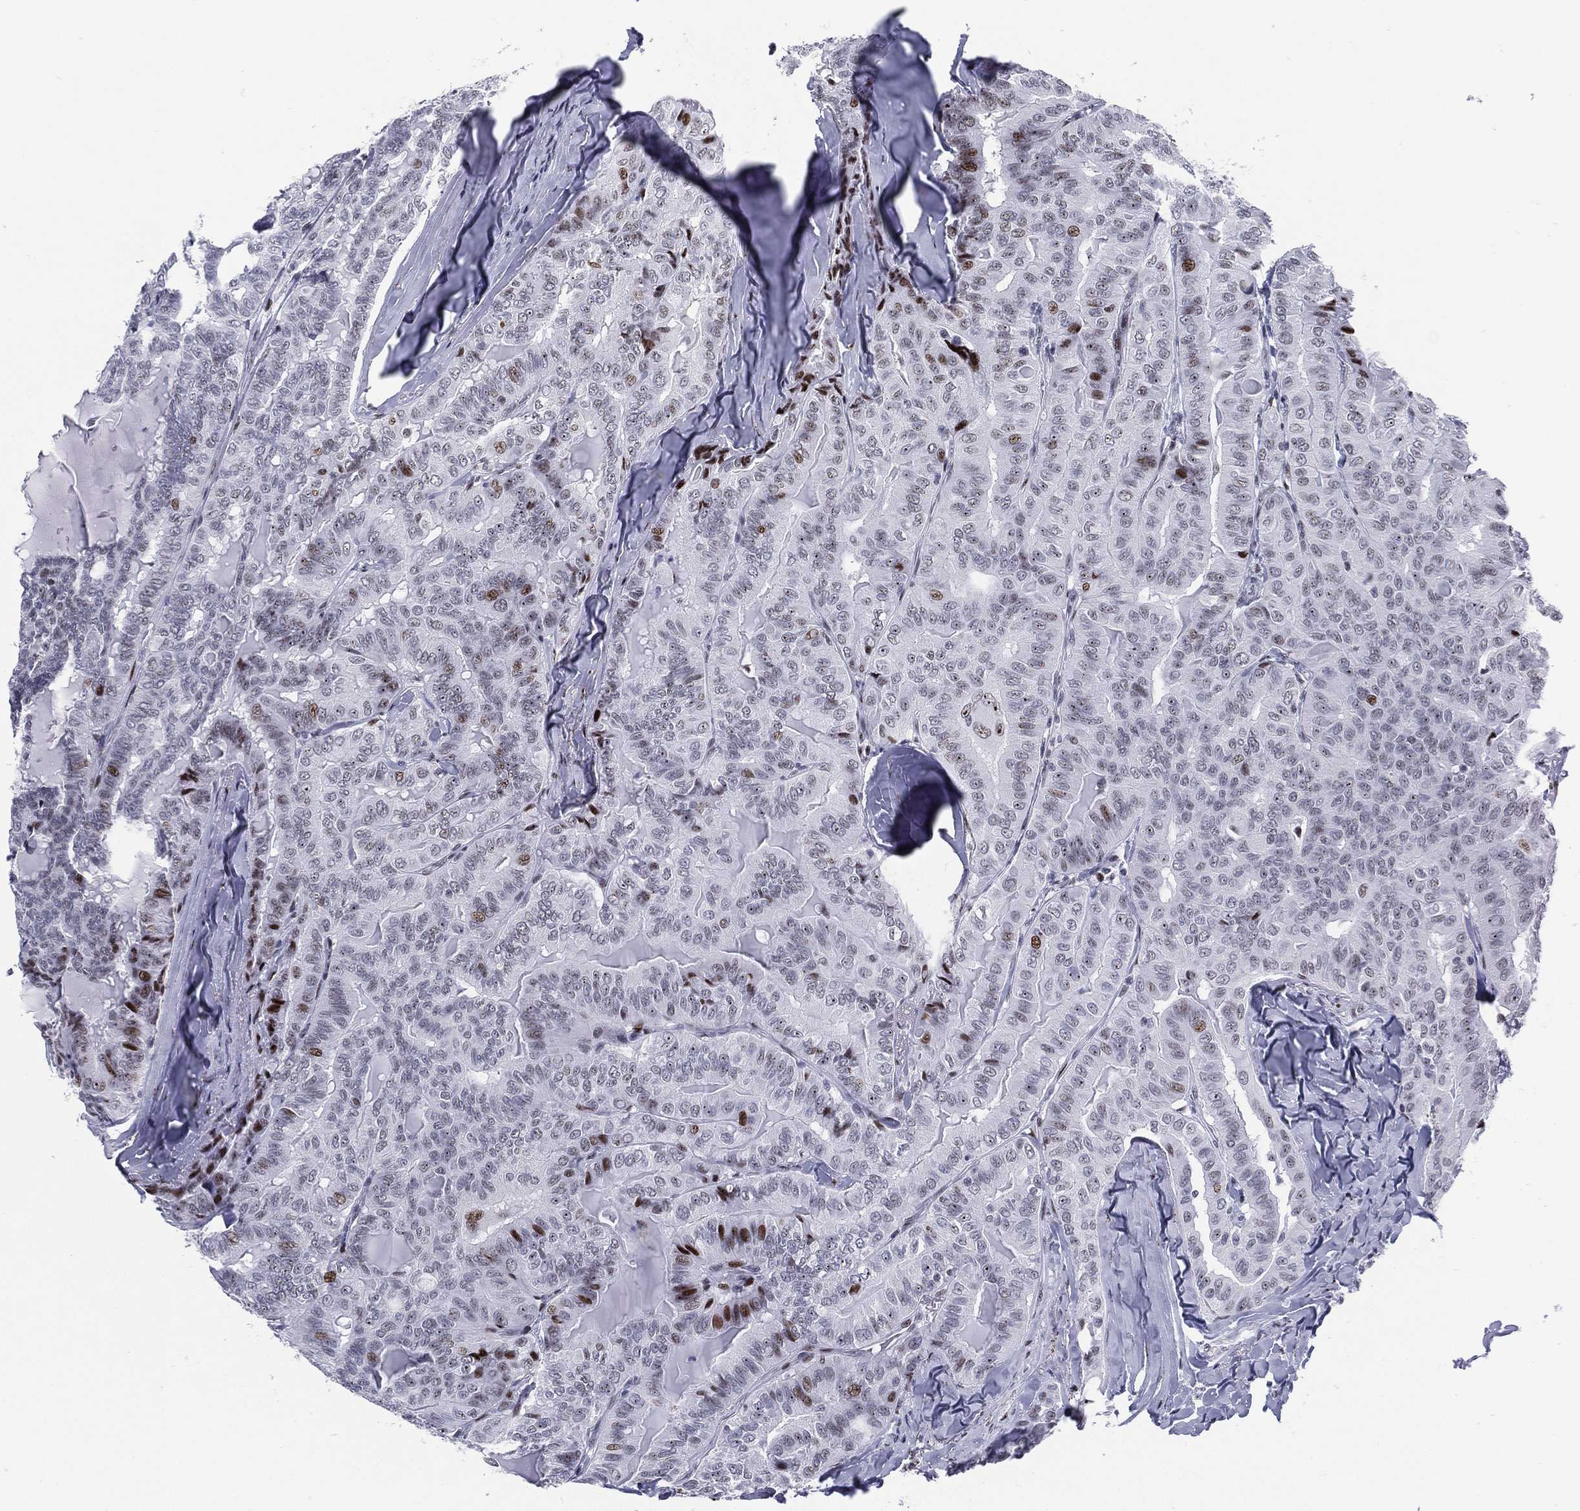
{"staining": {"intensity": "strong", "quantity": "<25%", "location": "nuclear"}, "tissue": "thyroid cancer", "cell_type": "Tumor cells", "image_type": "cancer", "snomed": [{"axis": "morphology", "description": "Papillary adenocarcinoma, NOS"}, {"axis": "topography", "description": "Thyroid gland"}], "caption": "Strong nuclear expression for a protein is identified in about <25% of tumor cells of thyroid papillary adenocarcinoma using immunohistochemistry.", "gene": "CYB561D2", "patient": {"sex": "female", "age": 68}}